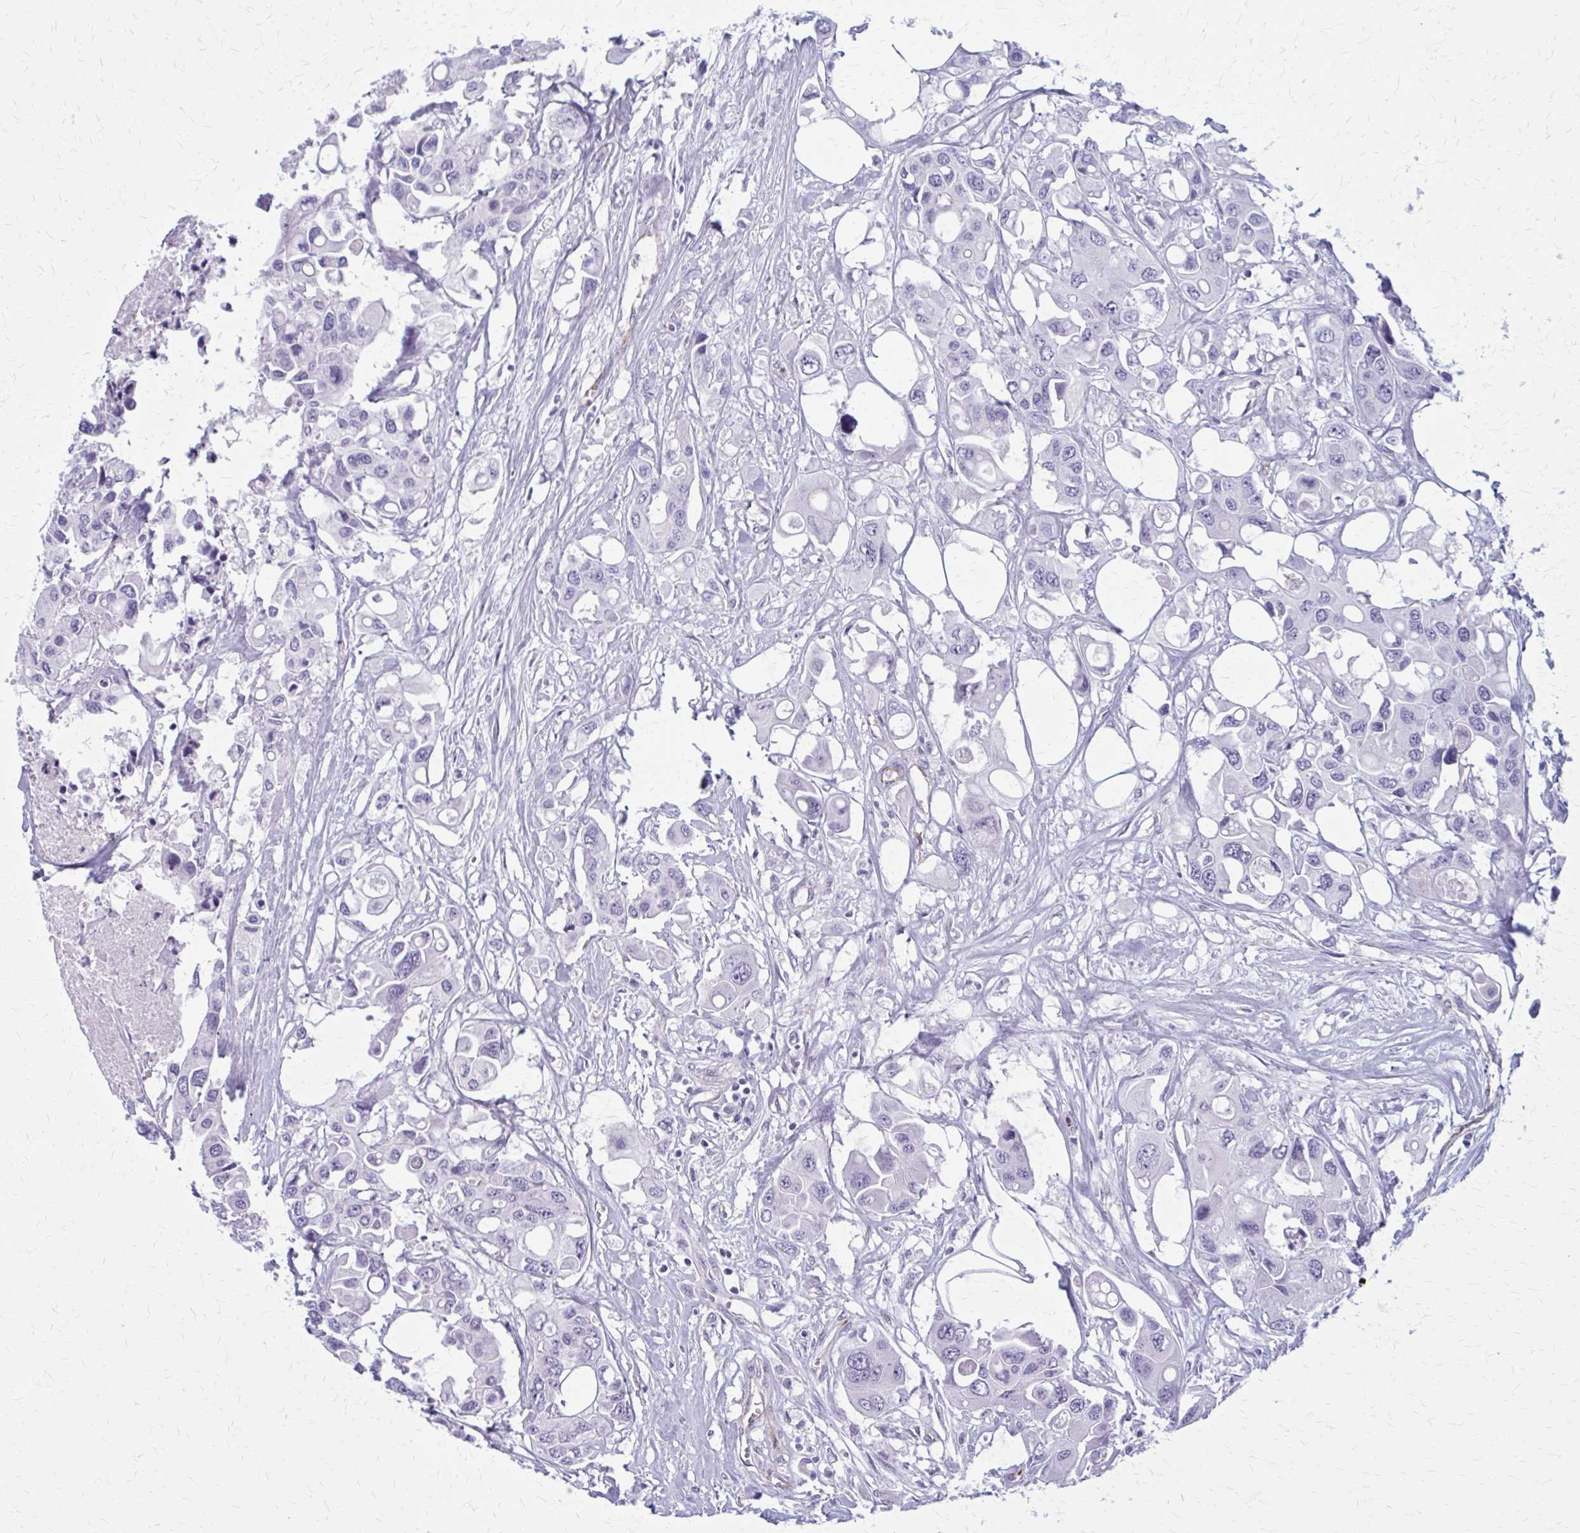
{"staining": {"intensity": "negative", "quantity": "none", "location": "none"}, "tissue": "colorectal cancer", "cell_type": "Tumor cells", "image_type": "cancer", "snomed": [{"axis": "morphology", "description": "Adenocarcinoma, NOS"}, {"axis": "topography", "description": "Colon"}], "caption": "Immunohistochemical staining of human colorectal cancer (adenocarcinoma) reveals no significant staining in tumor cells.", "gene": "CASQ2", "patient": {"sex": "male", "age": 77}}